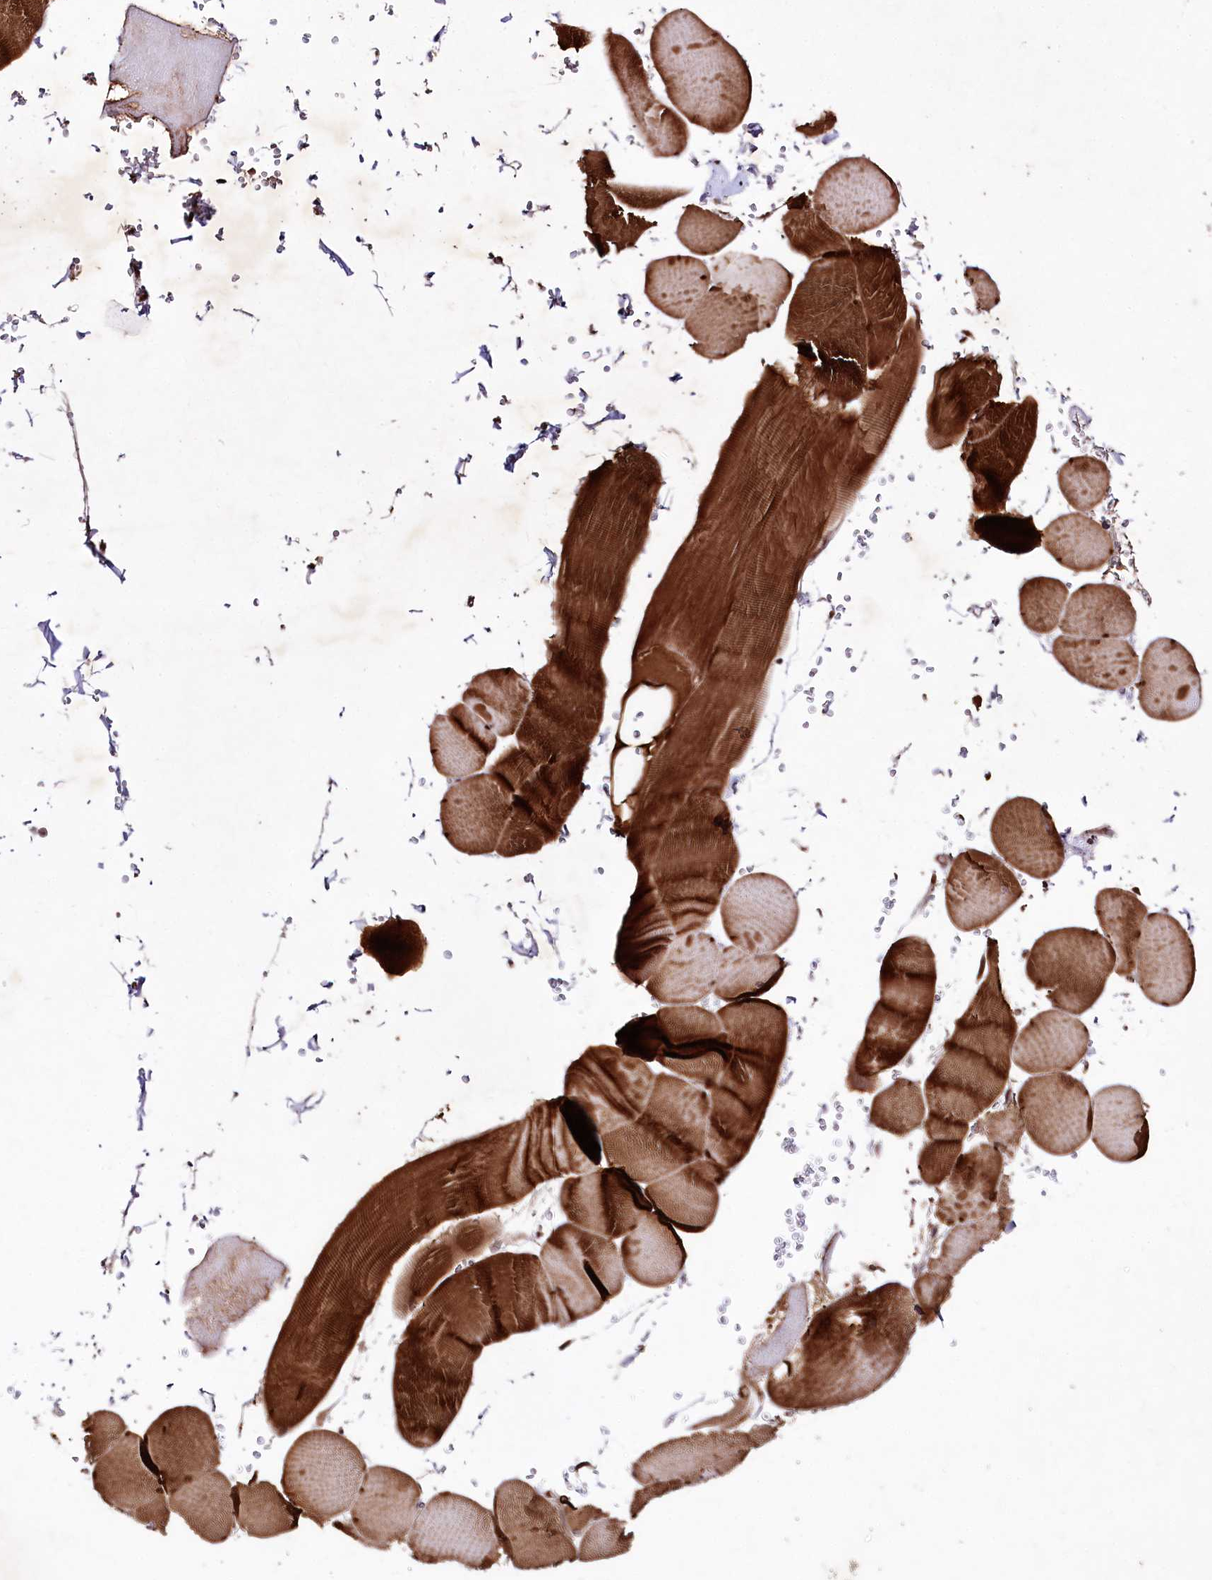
{"staining": {"intensity": "strong", "quantity": ">75%", "location": "cytoplasmic/membranous"}, "tissue": "skeletal muscle", "cell_type": "Myocytes", "image_type": "normal", "snomed": [{"axis": "morphology", "description": "Normal tissue, NOS"}, {"axis": "topography", "description": "Skeletal muscle"}, {"axis": "topography", "description": "Head-Neck"}], "caption": "Immunohistochemistry (DAB) staining of unremarkable human skeletal muscle exhibits strong cytoplasmic/membranous protein positivity in approximately >75% of myocytes. (DAB IHC with brightfield microscopy, high magnification).", "gene": "DMP1", "patient": {"sex": "male", "age": 66}}